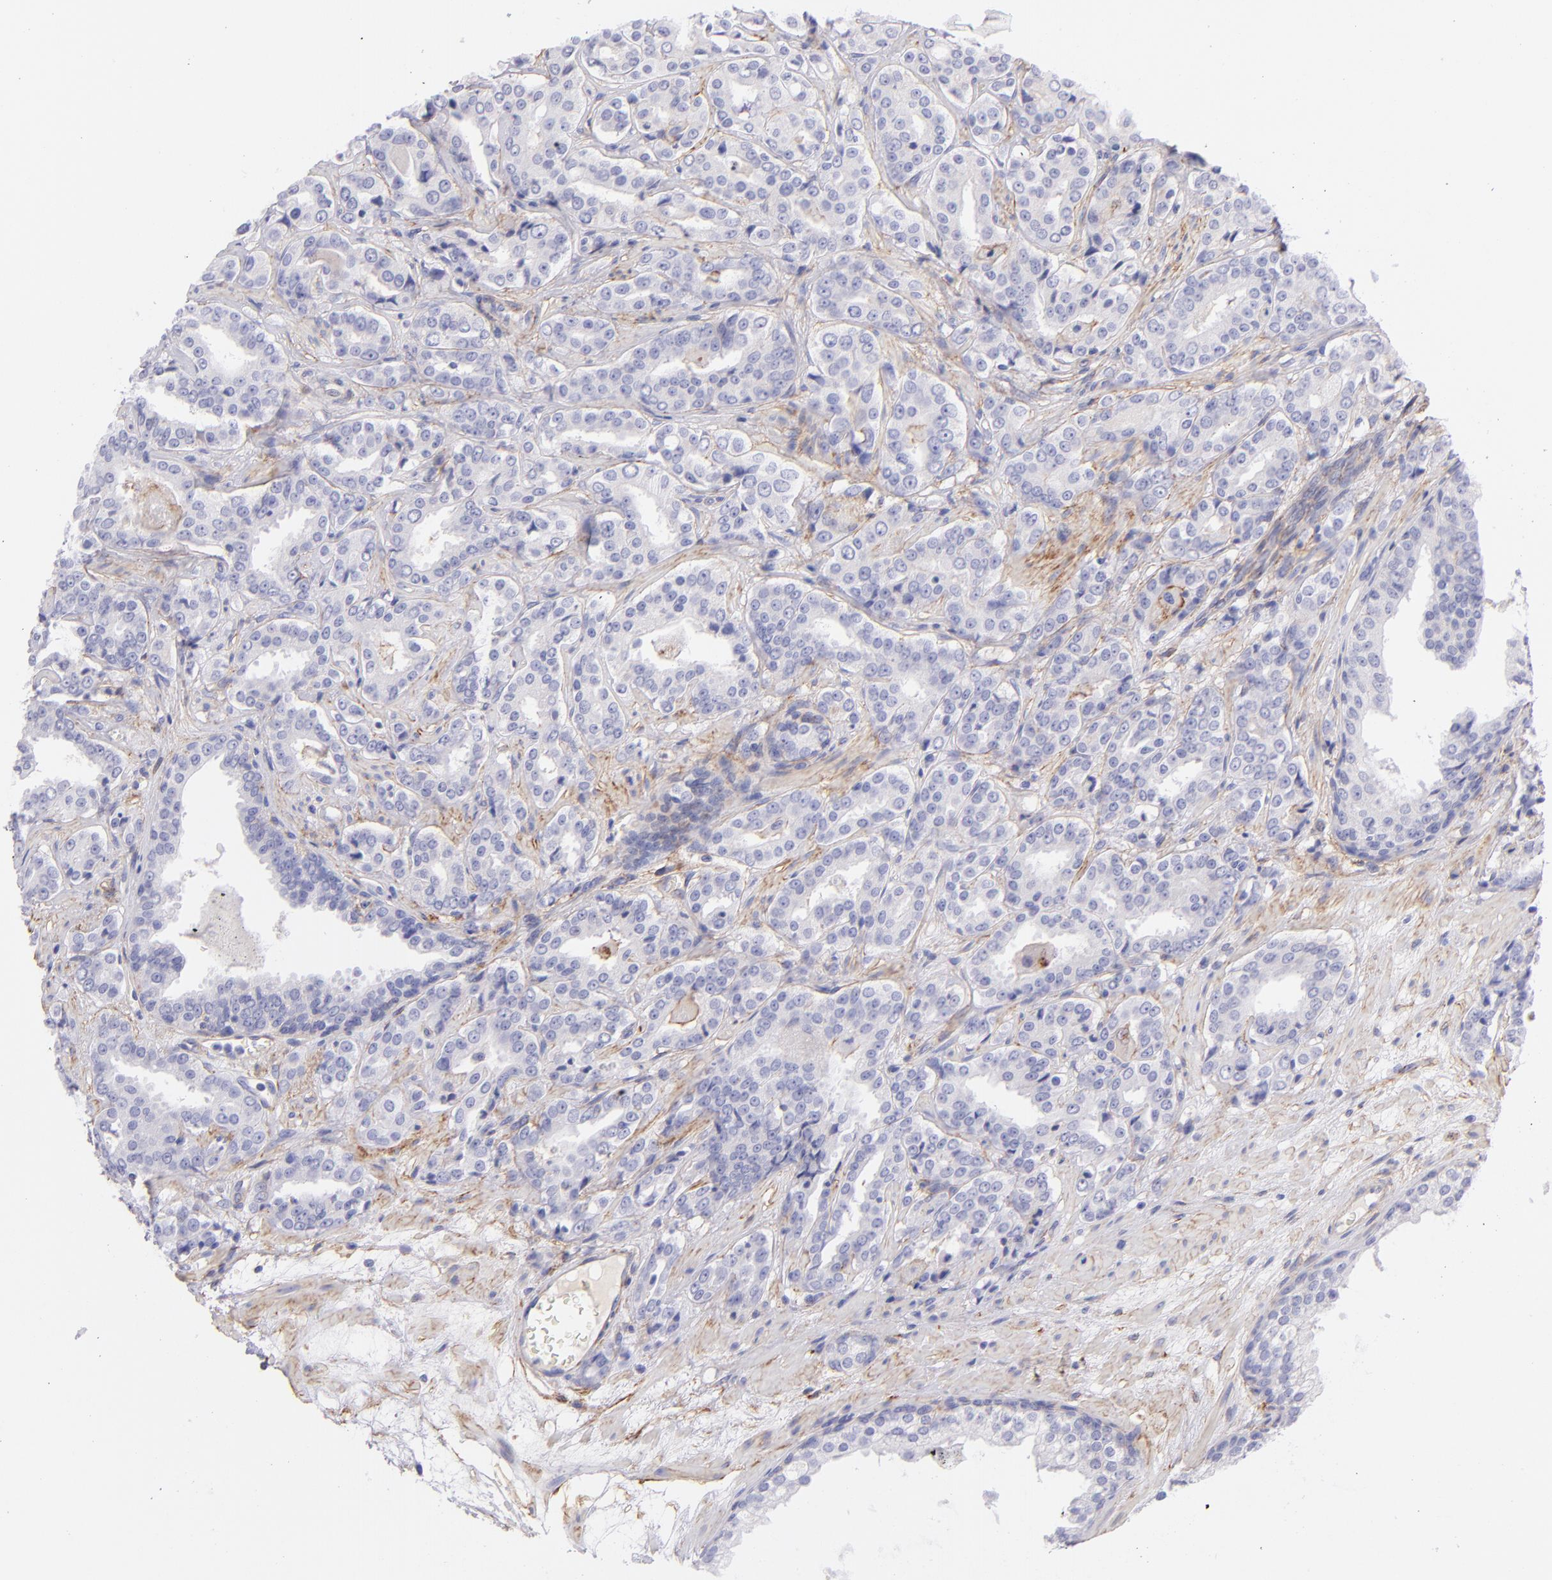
{"staining": {"intensity": "negative", "quantity": "none", "location": "none"}, "tissue": "prostate cancer", "cell_type": "Tumor cells", "image_type": "cancer", "snomed": [{"axis": "morphology", "description": "Adenocarcinoma, Medium grade"}, {"axis": "topography", "description": "Prostate"}], "caption": "Immunohistochemistry histopathology image of medium-grade adenocarcinoma (prostate) stained for a protein (brown), which reveals no staining in tumor cells.", "gene": "CD81", "patient": {"sex": "male", "age": 60}}